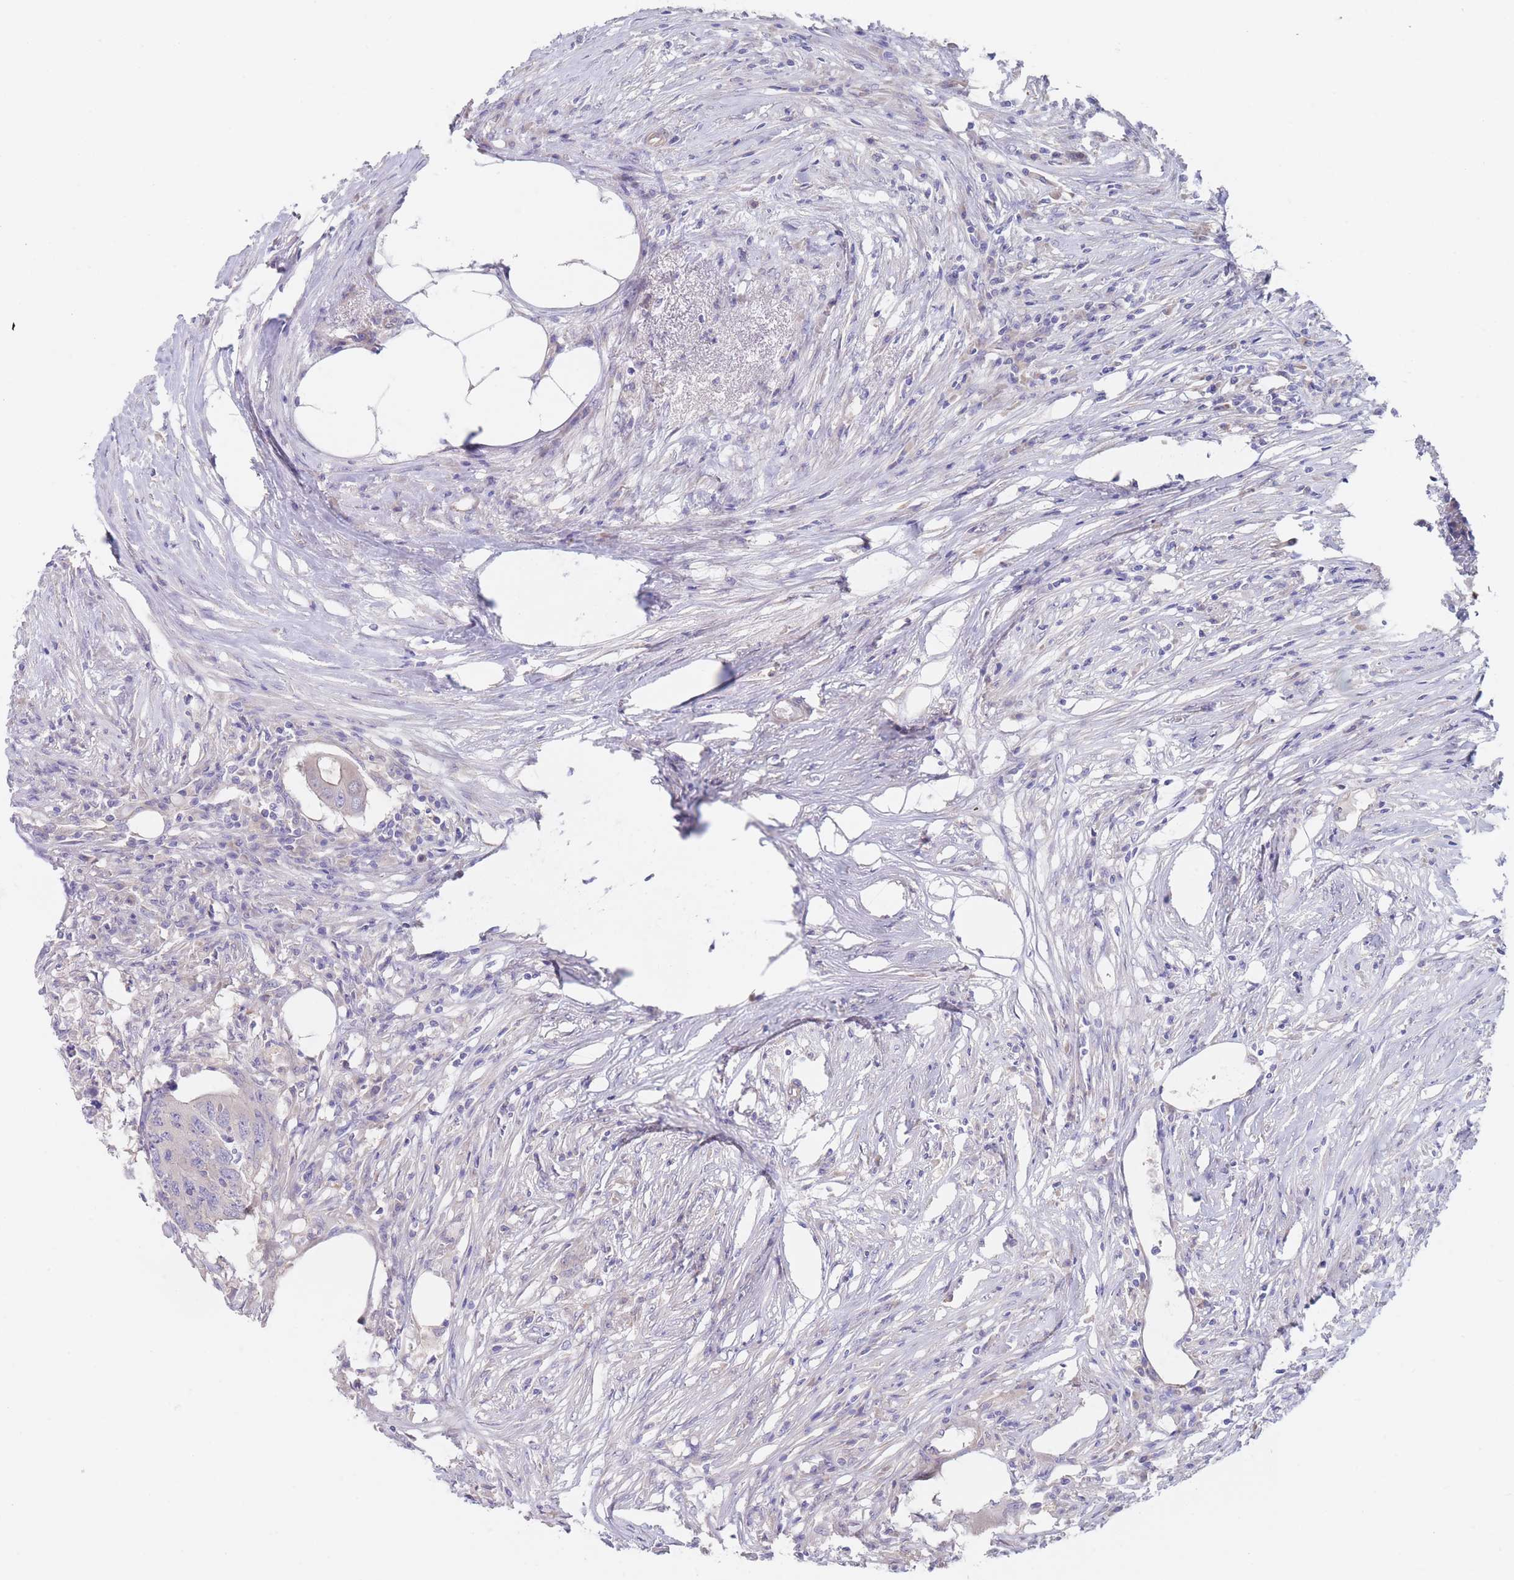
{"staining": {"intensity": "negative", "quantity": "none", "location": "none"}, "tissue": "colorectal cancer", "cell_type": "Tumor cells", "image_type": "cancer", "snomed": [{"axis": "morphology", "description": "Adenocarcinoma, NOS"}, {"axis": "topography", "description": "Colon"}], "caption": "Histopathology image shows no protein positivity in tumor cells of colorectal cancer (adenocarcinoma) tissue.", "gene": "ZNF281", "patient": {"sex": "male", "age": 71}}